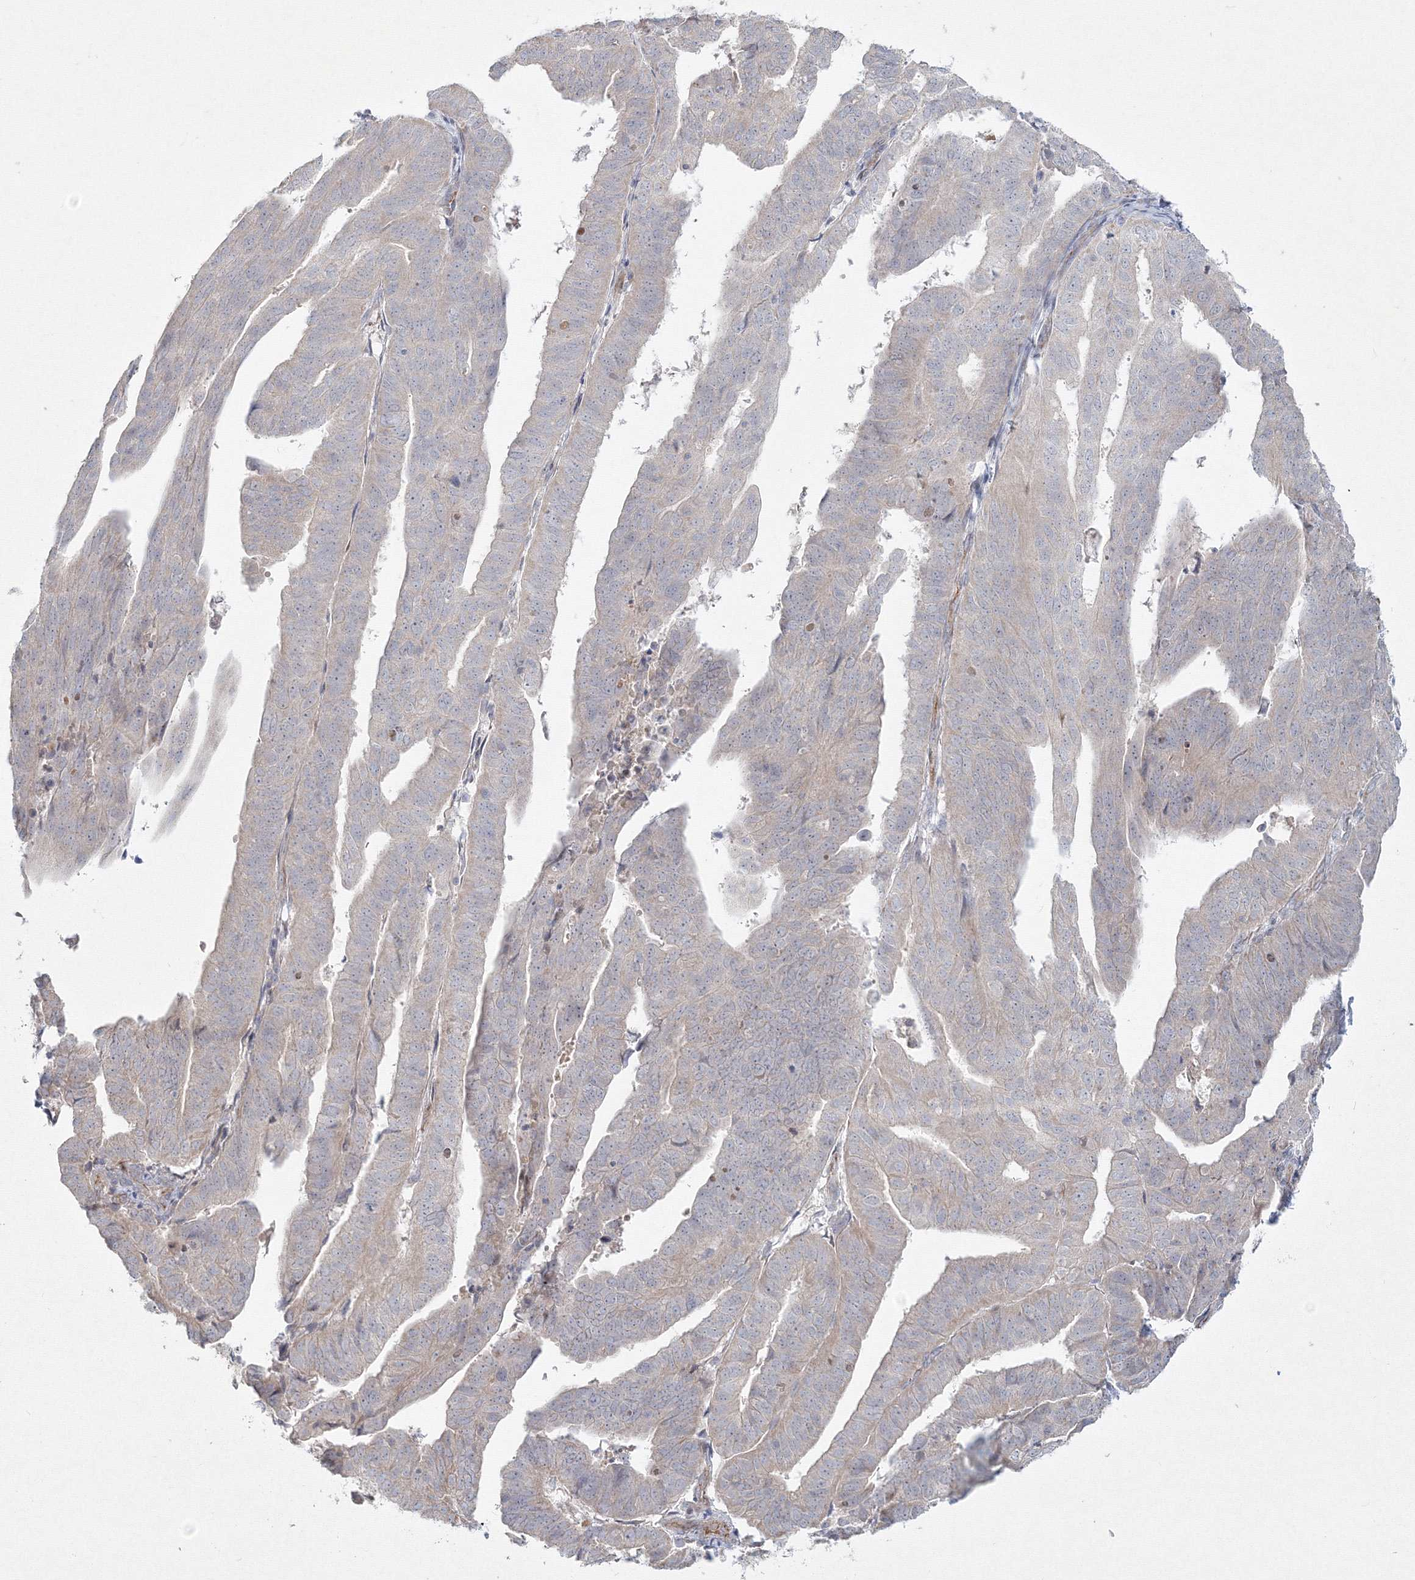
{"staining": {"intensity": "weak", "quantity": "25%-75%", "location": "cytoplasmic/membranous"}, "tissue": "endometrial cancer", "cell_type": "Tumor cells", "image_type": "cancer", "snomed": [{"axis": "morphology", "description": "Adenocarcinoma, NOS"}, {"axis": "topography", "description": "Uterus"}], "caption": "Protein expression analysis of adenocarcinoma (endometrial) exhibits weak cytoplasmic/membranous staining in about 25%-75% of tumor cells.", "gene": "WDR49", "patient": {"sex": "female", "age": 77}}